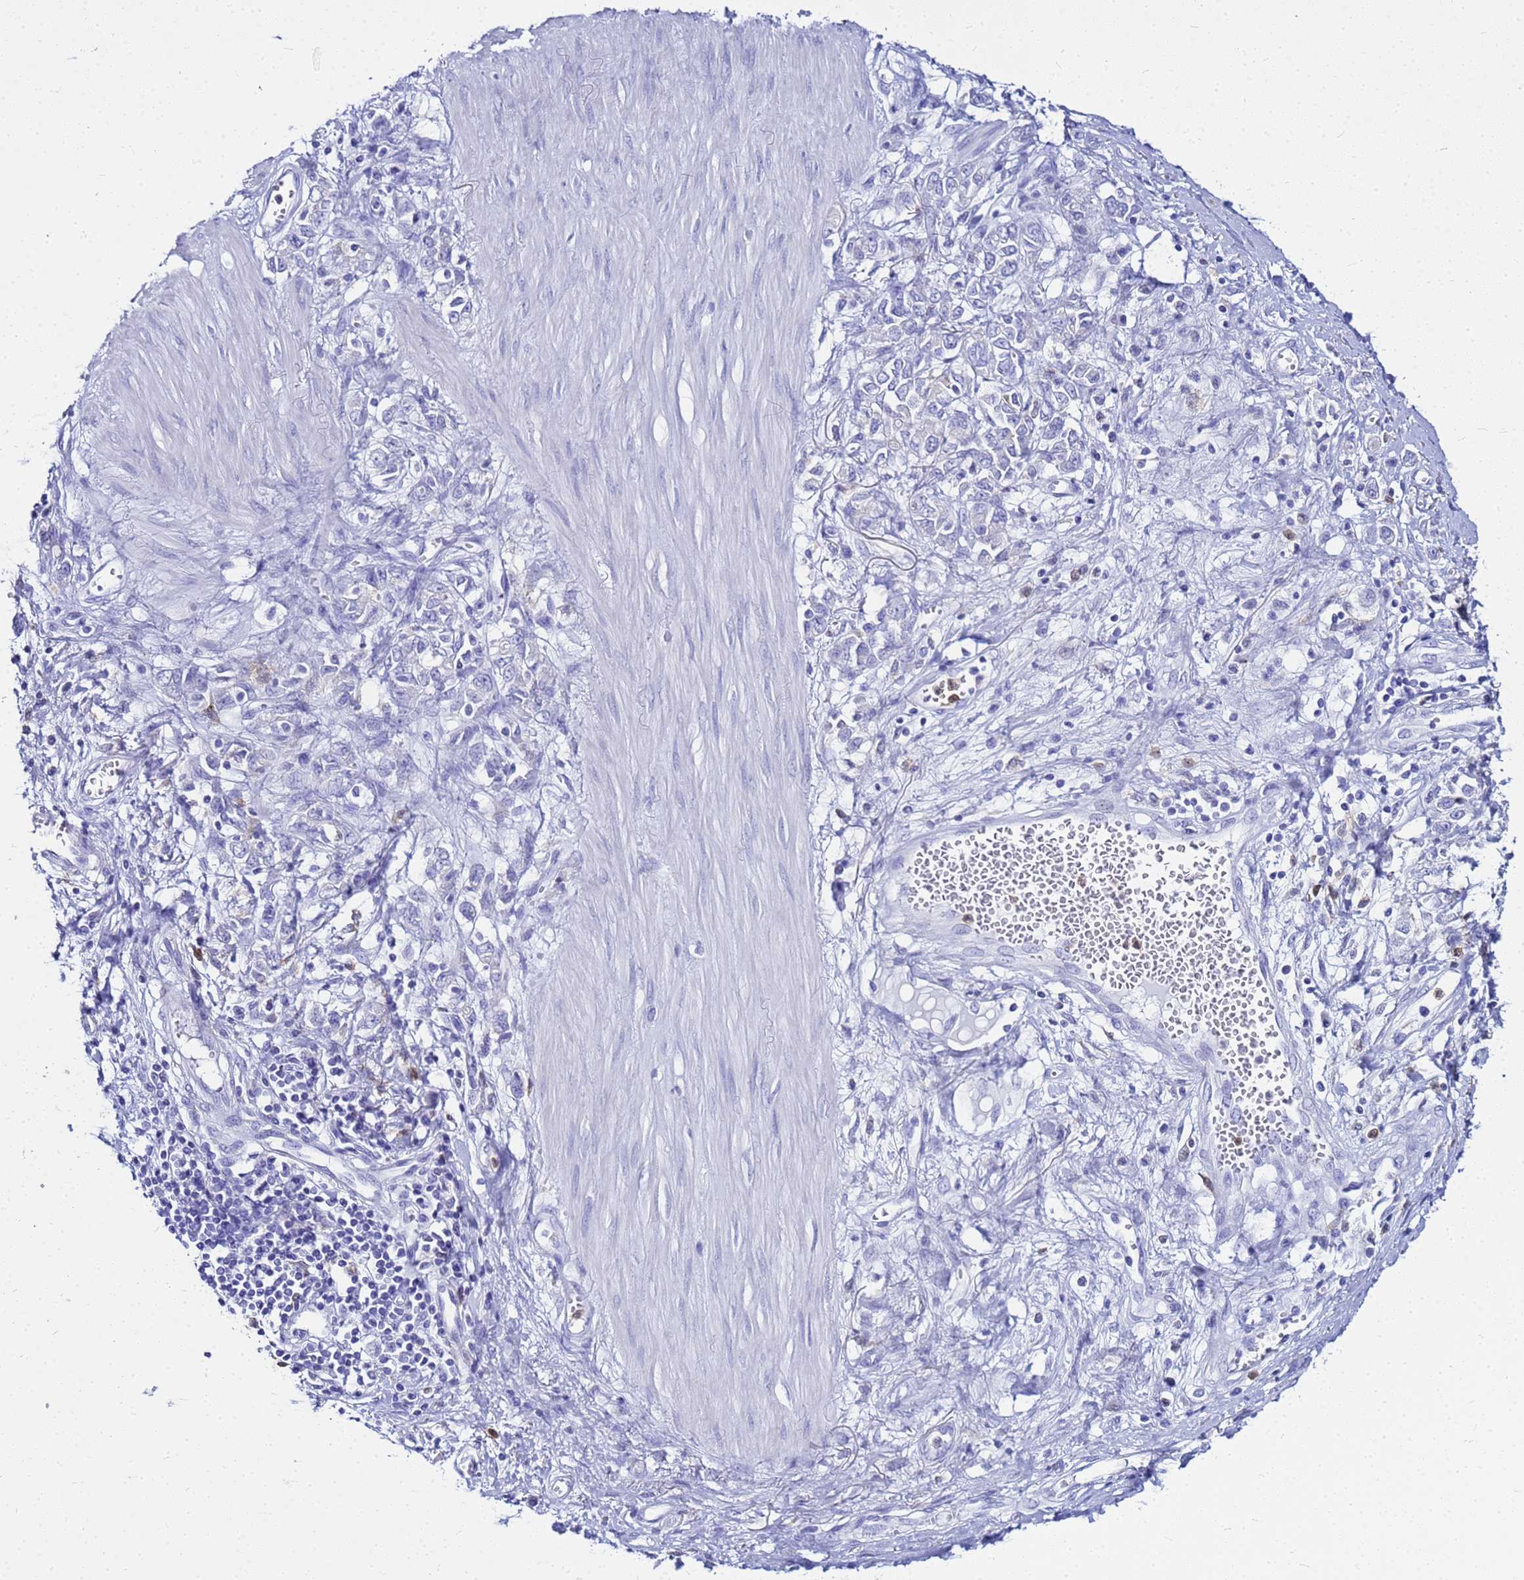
{"staining": {"intensity": "negative", "quantity": "none", "location": "none"}, "tissue": "stomach cancer", "cell_type": "Tumor cells", "image_type": "cancer", "snomed": [{"axis": "morphology", "description": "Adenocarcinoma, NOS"}, {"axis": "topography", "description": "Stomach"}], "caption": "IHC of adenocarcinoma (stomach) shows no staining in tumor cells. Nuclei are stained in blue.", "gene": "CSTA", "patient": {"sex": "female", "age": 76}}